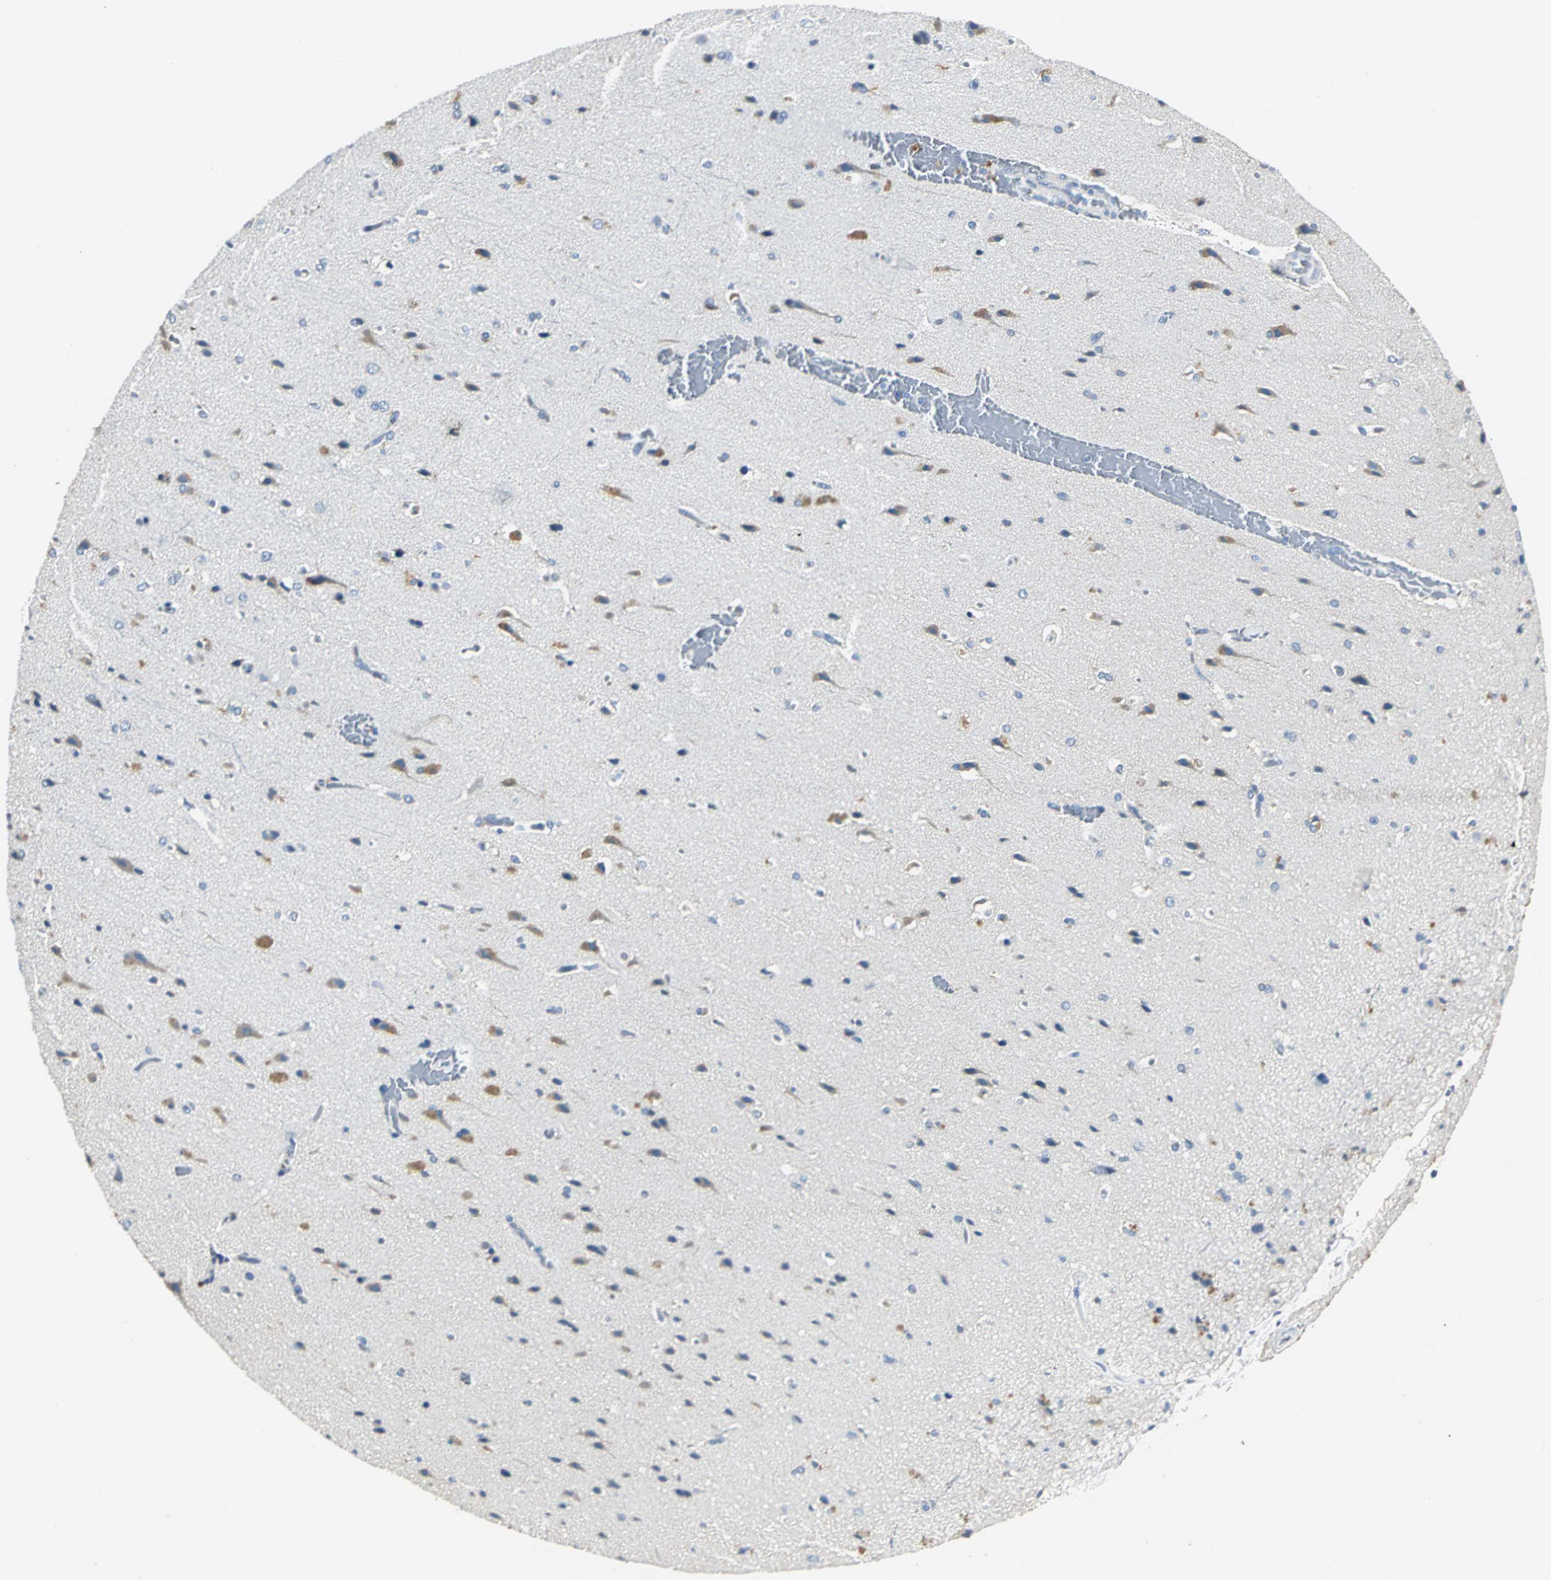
{"staining": {"intensity": "negative", "quantity": "none", "location": "none"}, "tissue": "cerebral cortex", "cell_type": "Endothelial cells", "image_type": "normal", "snomed": [{"axis": "morphology", "description": "Normal tissue, NOS"}, {"axis": "topography", "description": "Cerebral cortex"}], "caption": "An IHC histopathology image of benign cerebral cortex is shown. There is no staining in endothelial cells of cerebral cortex. (Brightfield microscopy of DAB (3,3'-diaminobenzidine) immunohistochemistry at high magnification).", "gene": "B3GNT2", "patient": {"sex": "male", "age": 62}}